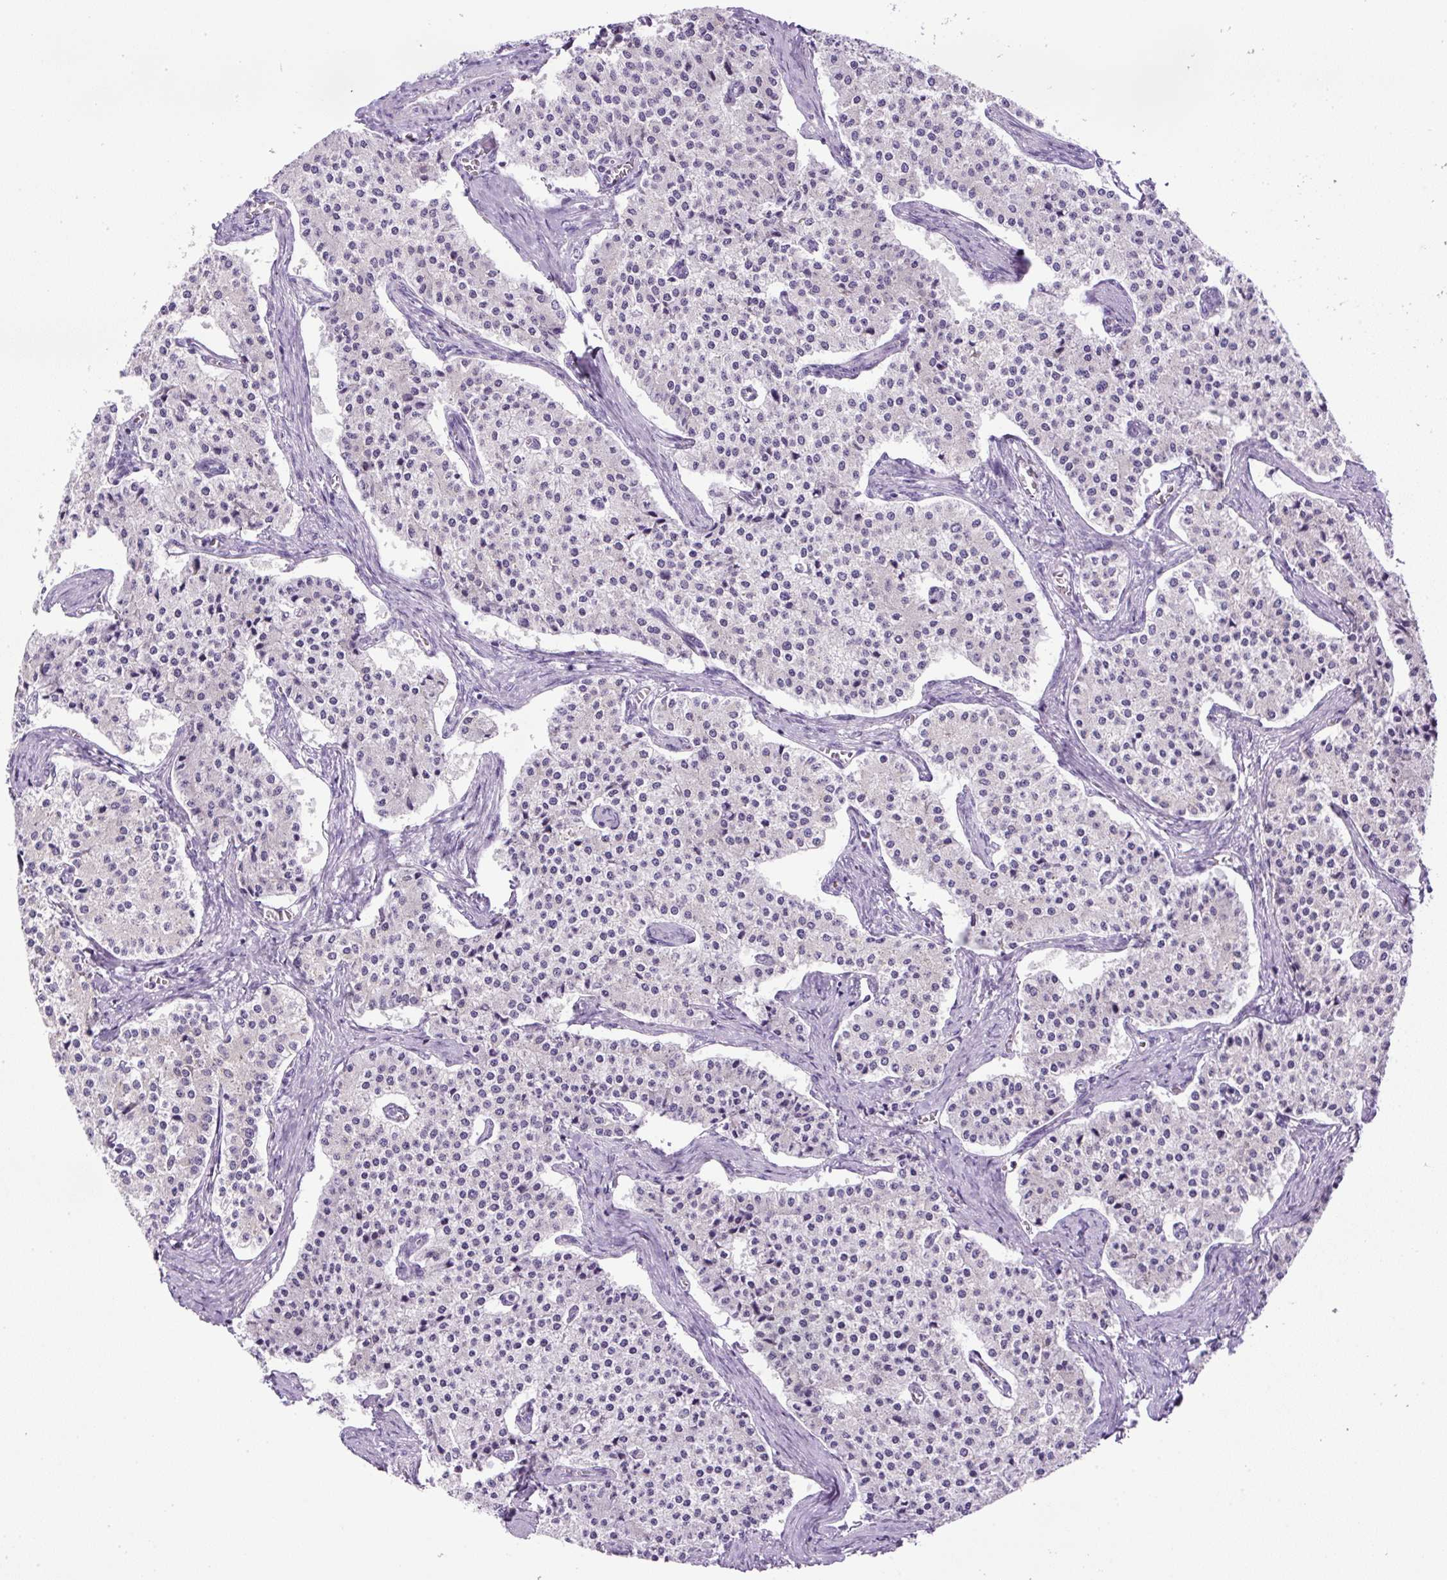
{"staining": {"intensity": "negative", "quantity": "none", "location": "none"}, "tissue": "carcinoid", "cell_type": "Tumor cells", "image_type": "cancer", "snomed": [{"axis": "morphology", "description": "Carcinoid, malignant, NOS"}, {"axis": "topography", "description": "Colon"}], "caption": "Tumor cells show no significant positivity in carcinoid (malignant).", "gene": "RHBDD2", "patient": {"sex": "female", "age": 52}}